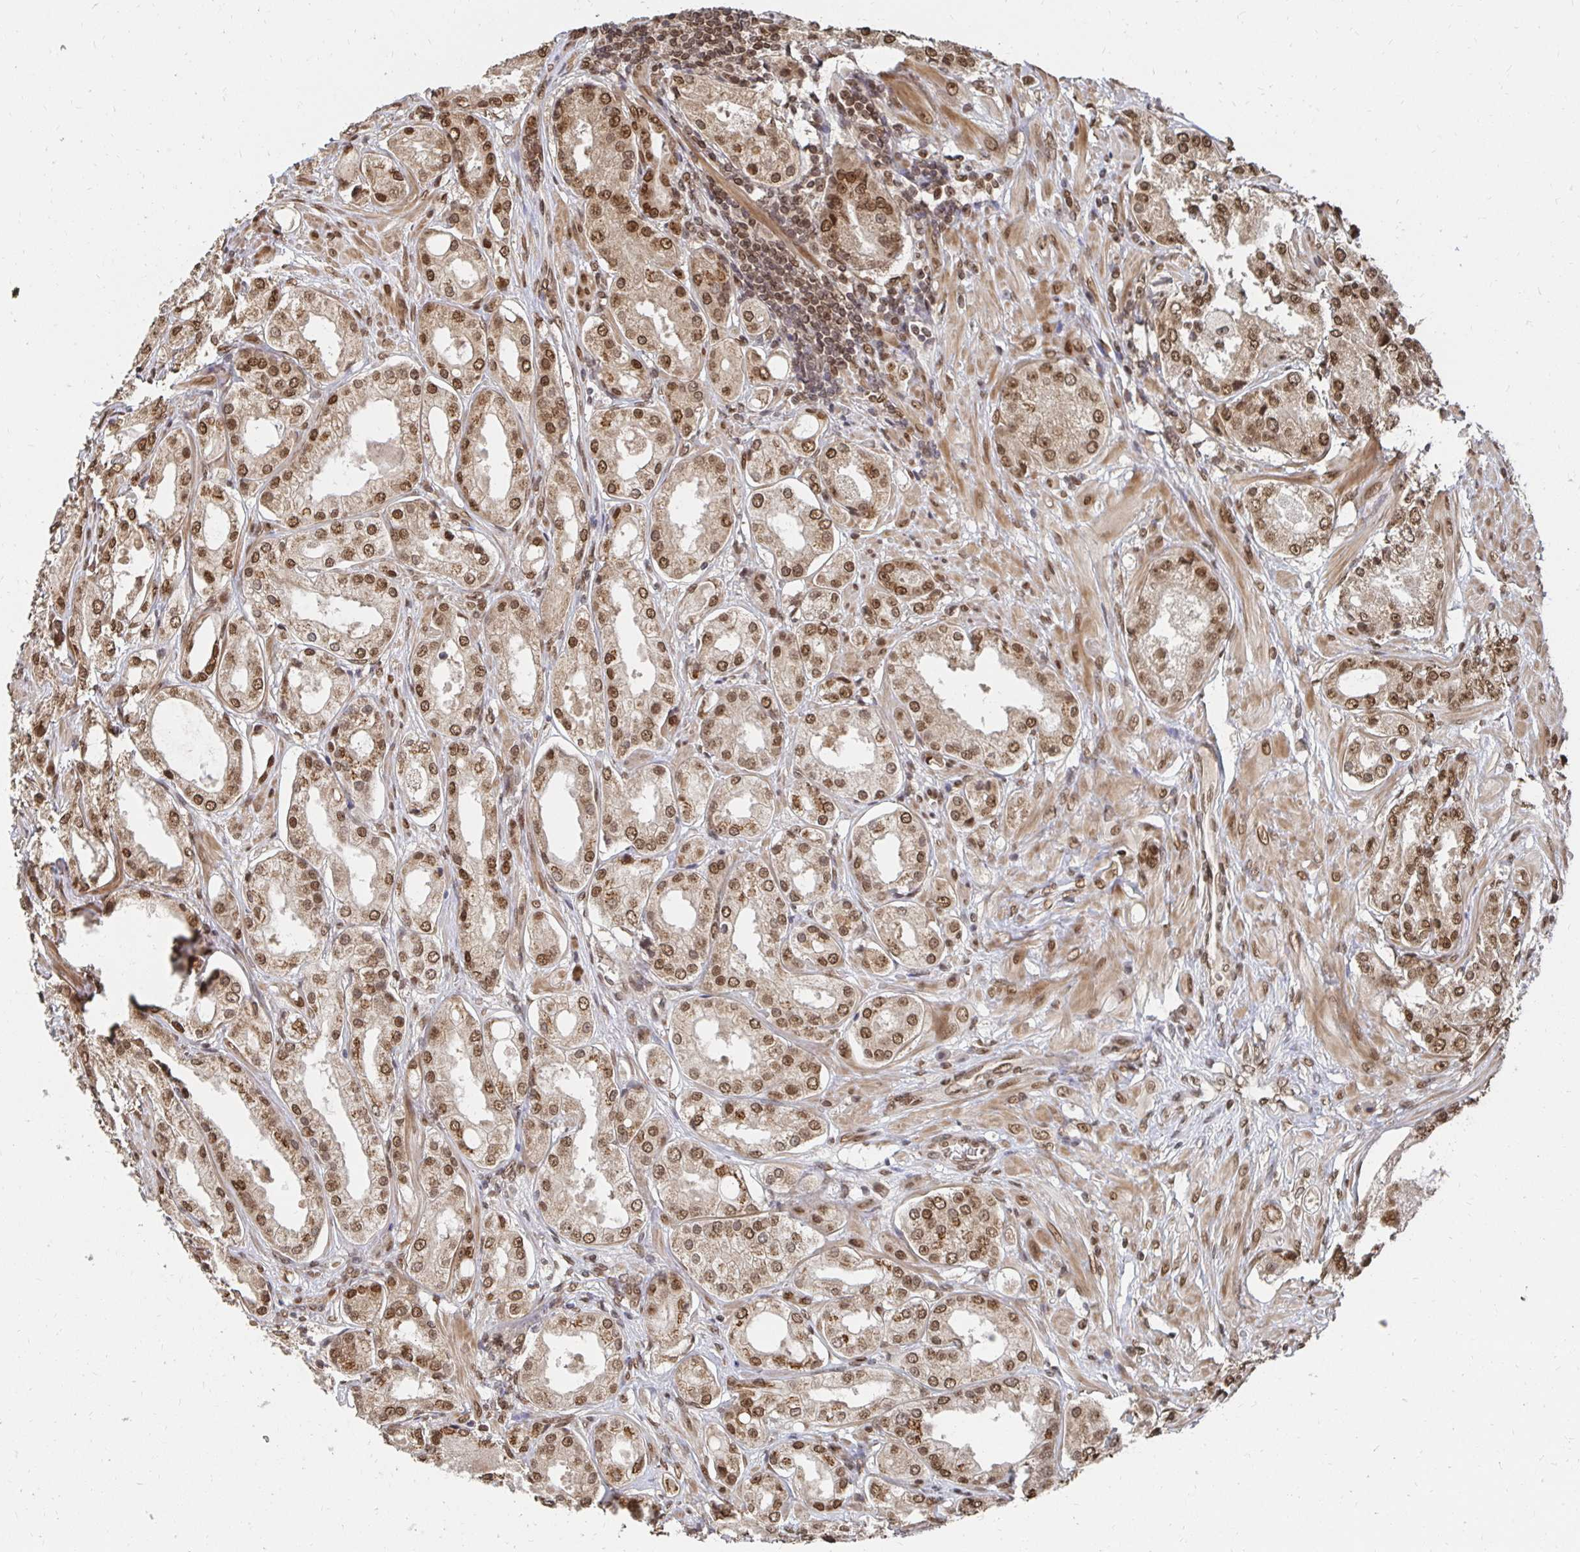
{"staining": {"intensity": "moderate", "quantity": ">75%", "location": "nuclear"}, "tissue": "prostate cancer", "cell_type": "Tumor cells", "image_type": "cancer", "snomed": [{"axis": "morphology", "description": "Adenocarcinoma, Low grade"}, {"axis": "topography", "description": "Prostate"}], "caption": "The histopathology image shows a brown stain indicating the presence of a protein in the nuclear of tumor cells in prostate cancer. Nuclei are stained in blue.", "gene": "GTF3C6", "patient": {"sex": "male", "age": 68}}